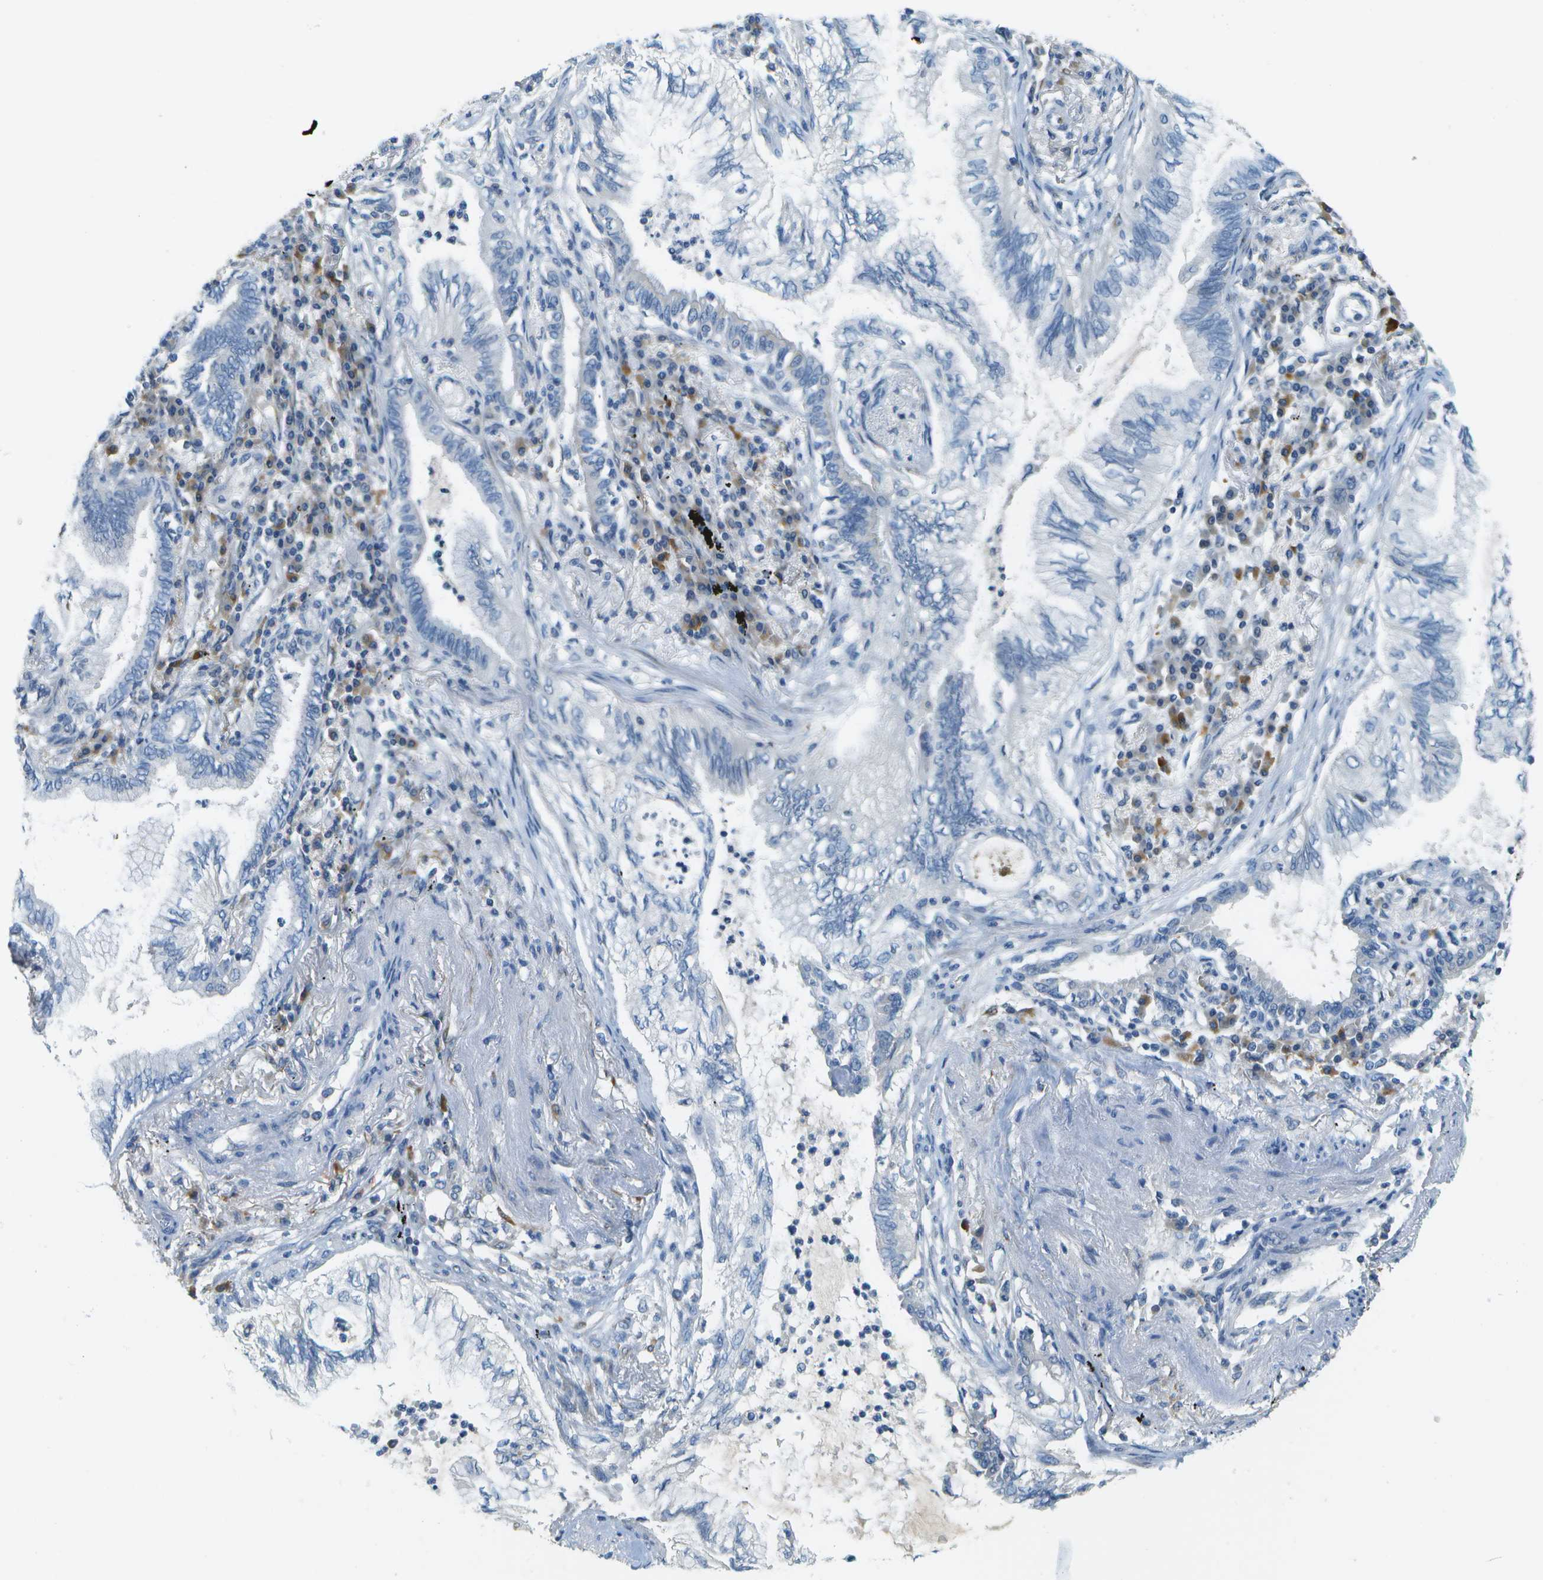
{"staining": {"intensity": "negative", "quantity": "none", "location": "none"}, "tissue": "lung cancer", "cell_type": "Tumor cells", "image_type": "cancer", "snomed": [{"axis": "morphology", "description": "Normal tissue, NOS"}, {"axis": "morphology", "description": "Adenocarcinoma, NOS"}, {"axis": "topography", "description": "Bronchus"}, {"axis": "topography", "description": "Lung"}], "caption": "High power microscopy micrograph of an IHC photomicrograph of lung cancer (adenocarcinoma), revealing no significant staining in tumor cells.", "gene": "PTGIS", "patient": {"sex": "female", "age": 70}}